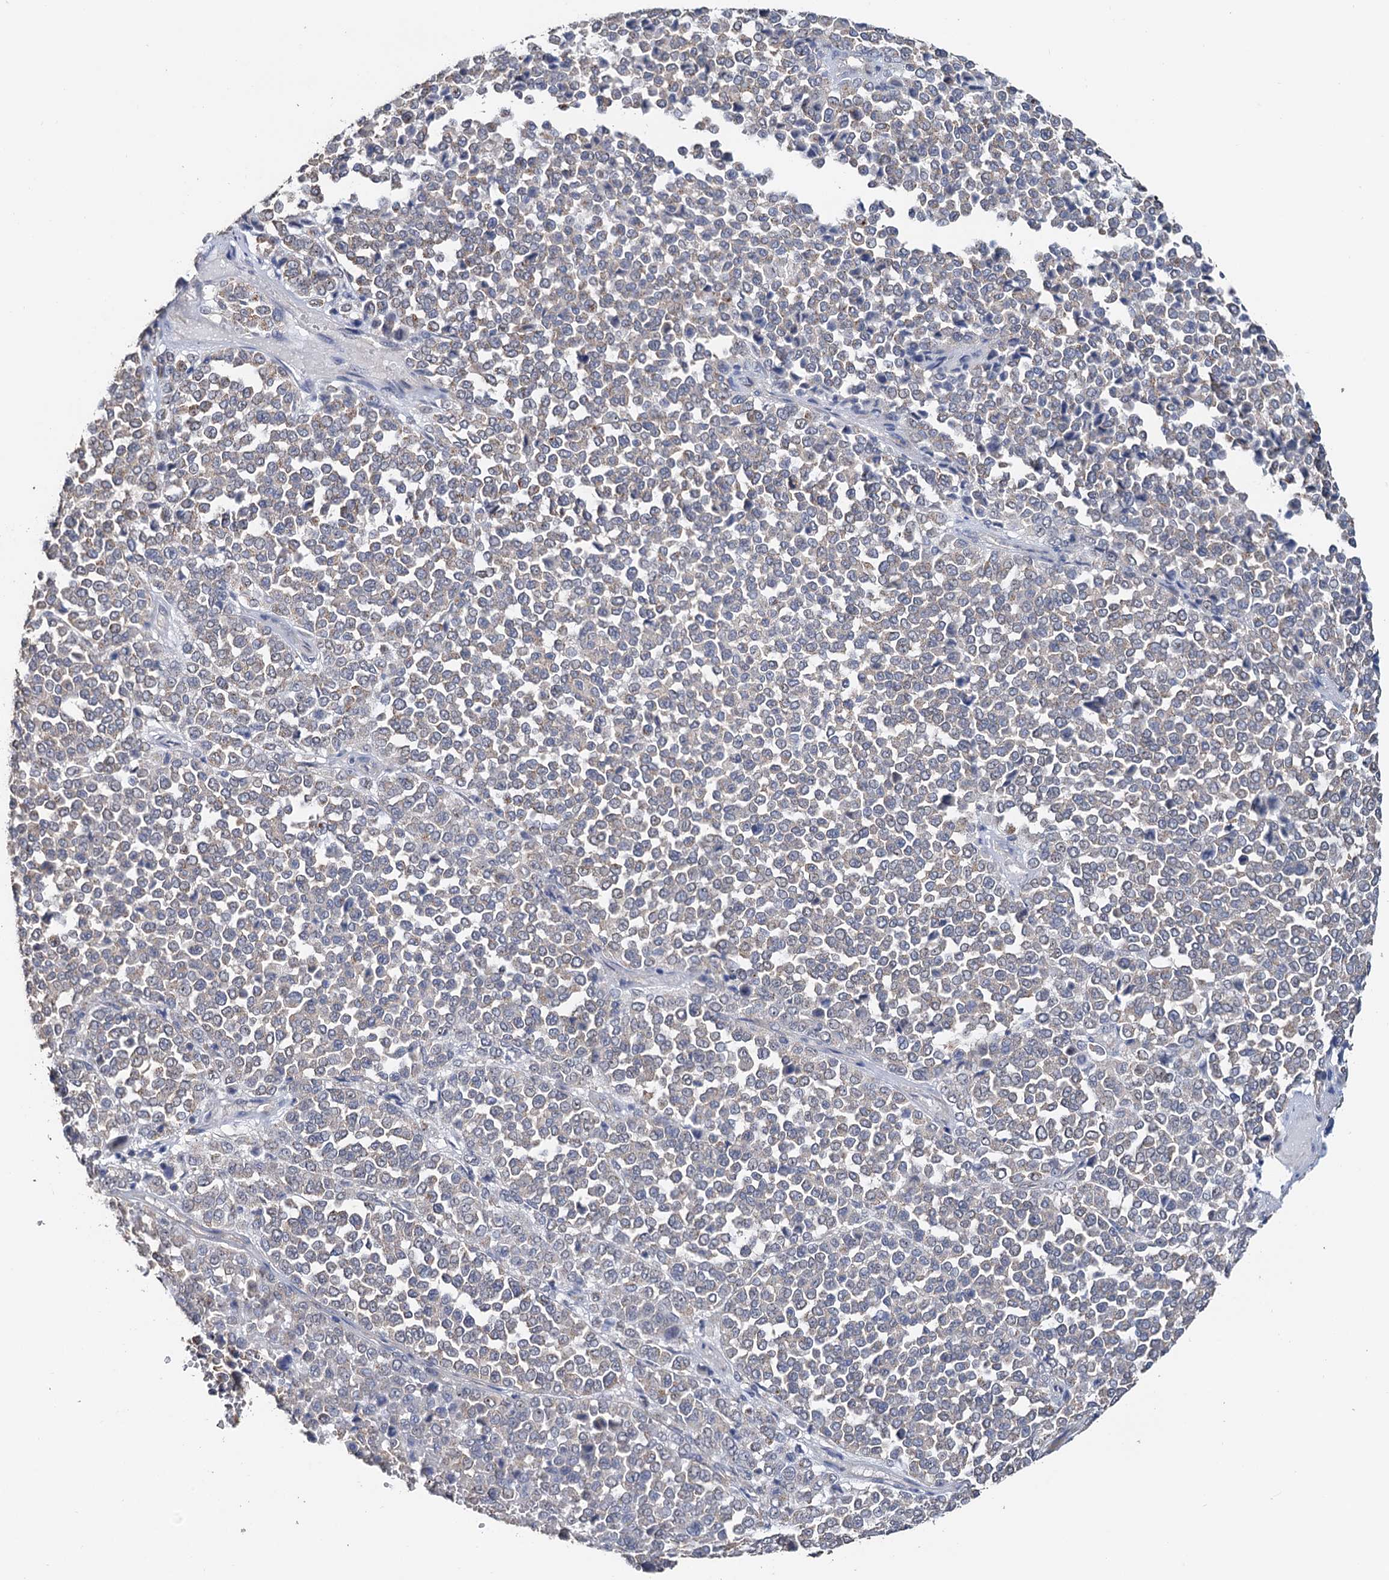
{"staining": {"intensity": "negative", "quantity": "none", "location": "none"}, "tissue": "melanoma", "cell_type": "Tumor cells", "image_type": "cancer", "snomed": [{"axis": "morphology", "description": "Malignant melanoma, Metastatic site"}, {"axis": "topography", "description": "Pancreas"}], "caption": "High power microscopy photomicrograph of an immunohistochemistry image of malignant melanoma (metastatic site), revealing no significant staining in tumor cells.", "gene": "C2CD3", "patient": {"sex": "female", "age": 30}}